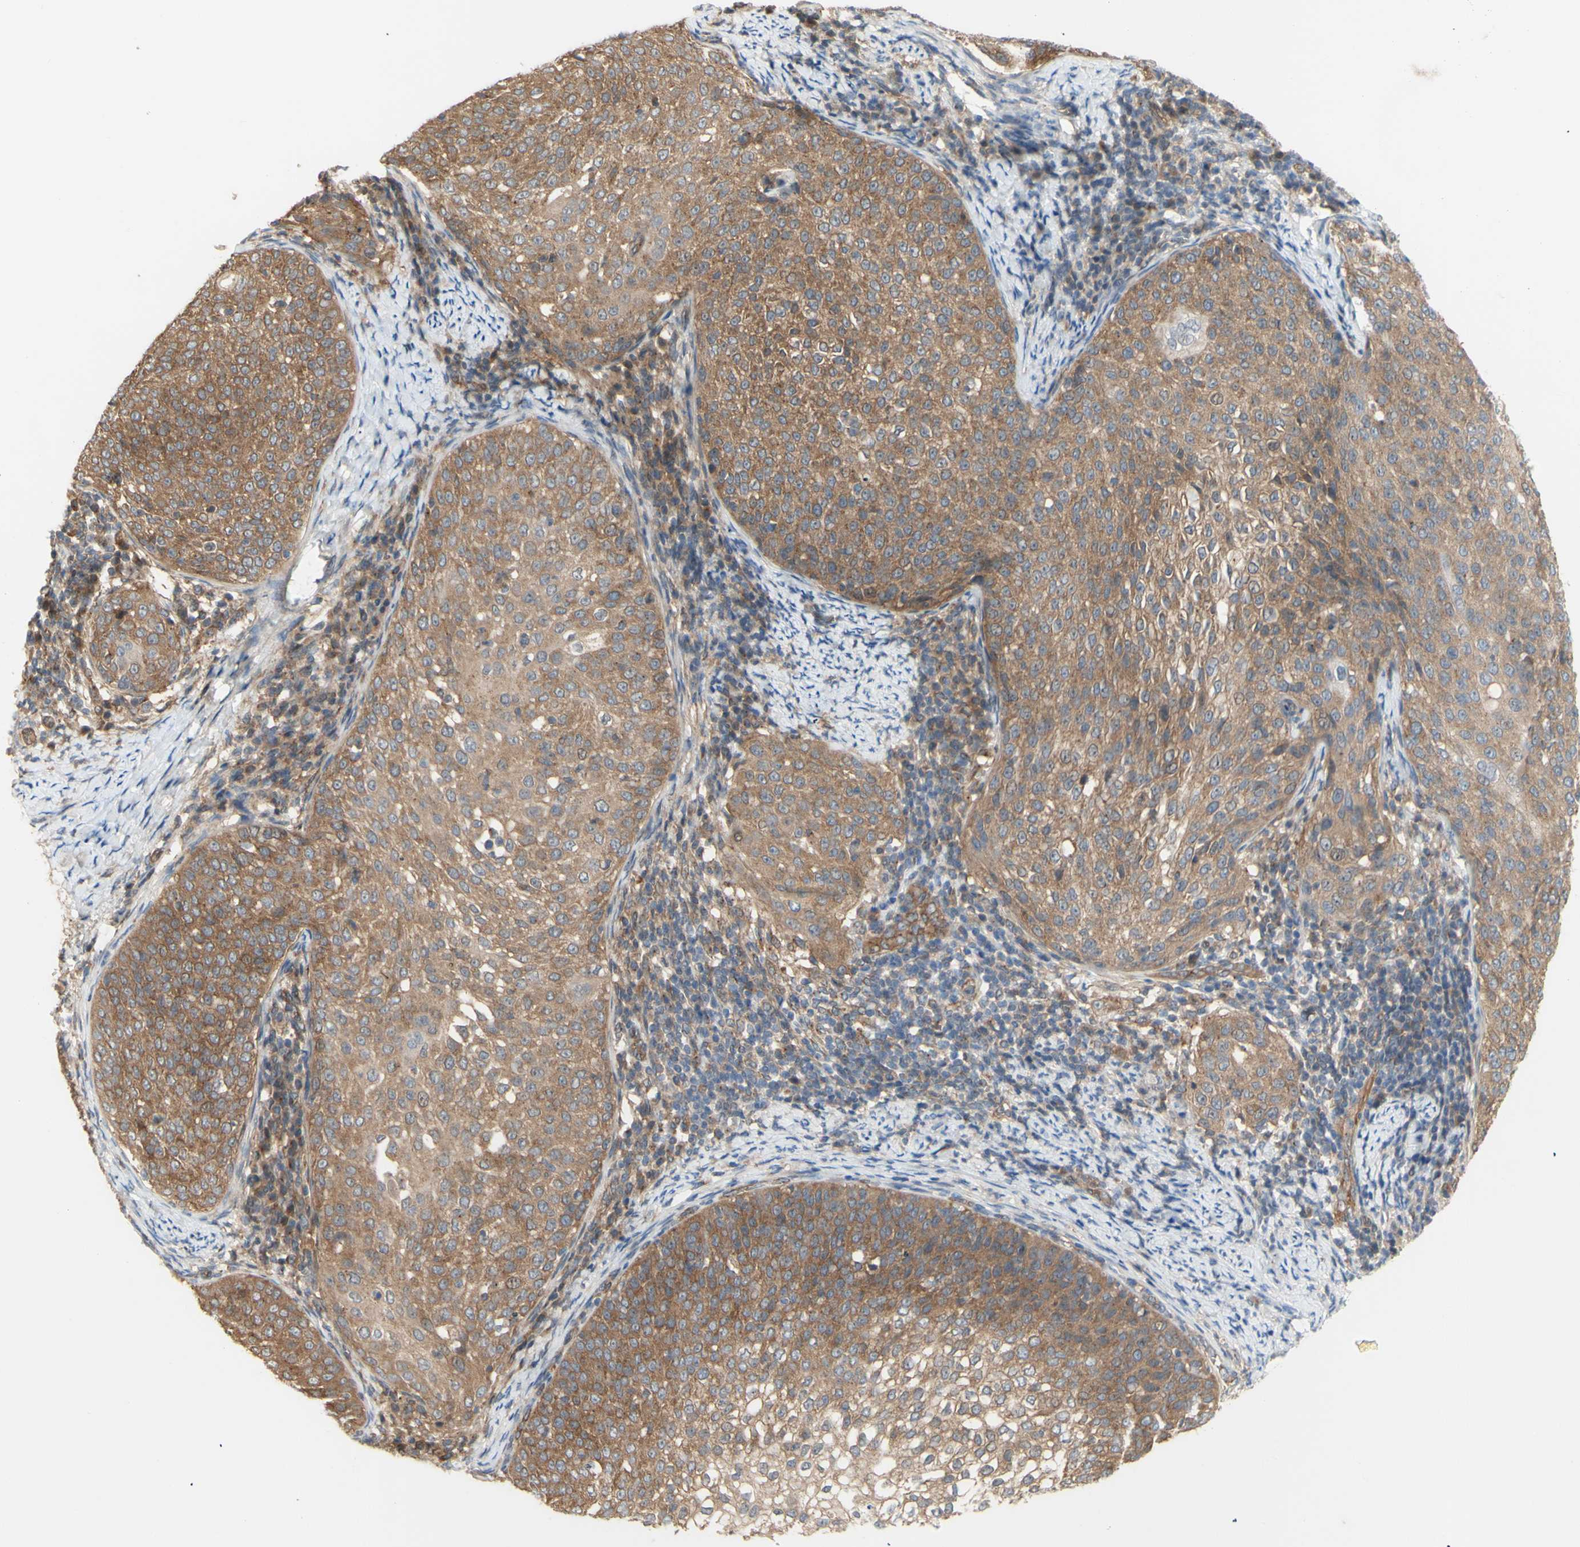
{"staining": {"intensity": "moderate", "quantity": ">75%", "location": "cytoplasmic/membranous"}, "tissue": "cervical cancer", "cell_type": "Tumor cells", "image_type": "cancer", "snomed": [{"axis": "morphology", "description": "Squamous cell carcinoma, NOS"}, {"axis": "topography", "description": "Cervix"}], "caption": "Tumor cells reveal medium levels of moderate cytoplasmic/membranous expression in approximately >75% of cells in cervical squamous cell carcinoma.", "gene": "DYNLRB1", "patient": {"sex": "female", "age": 51}}